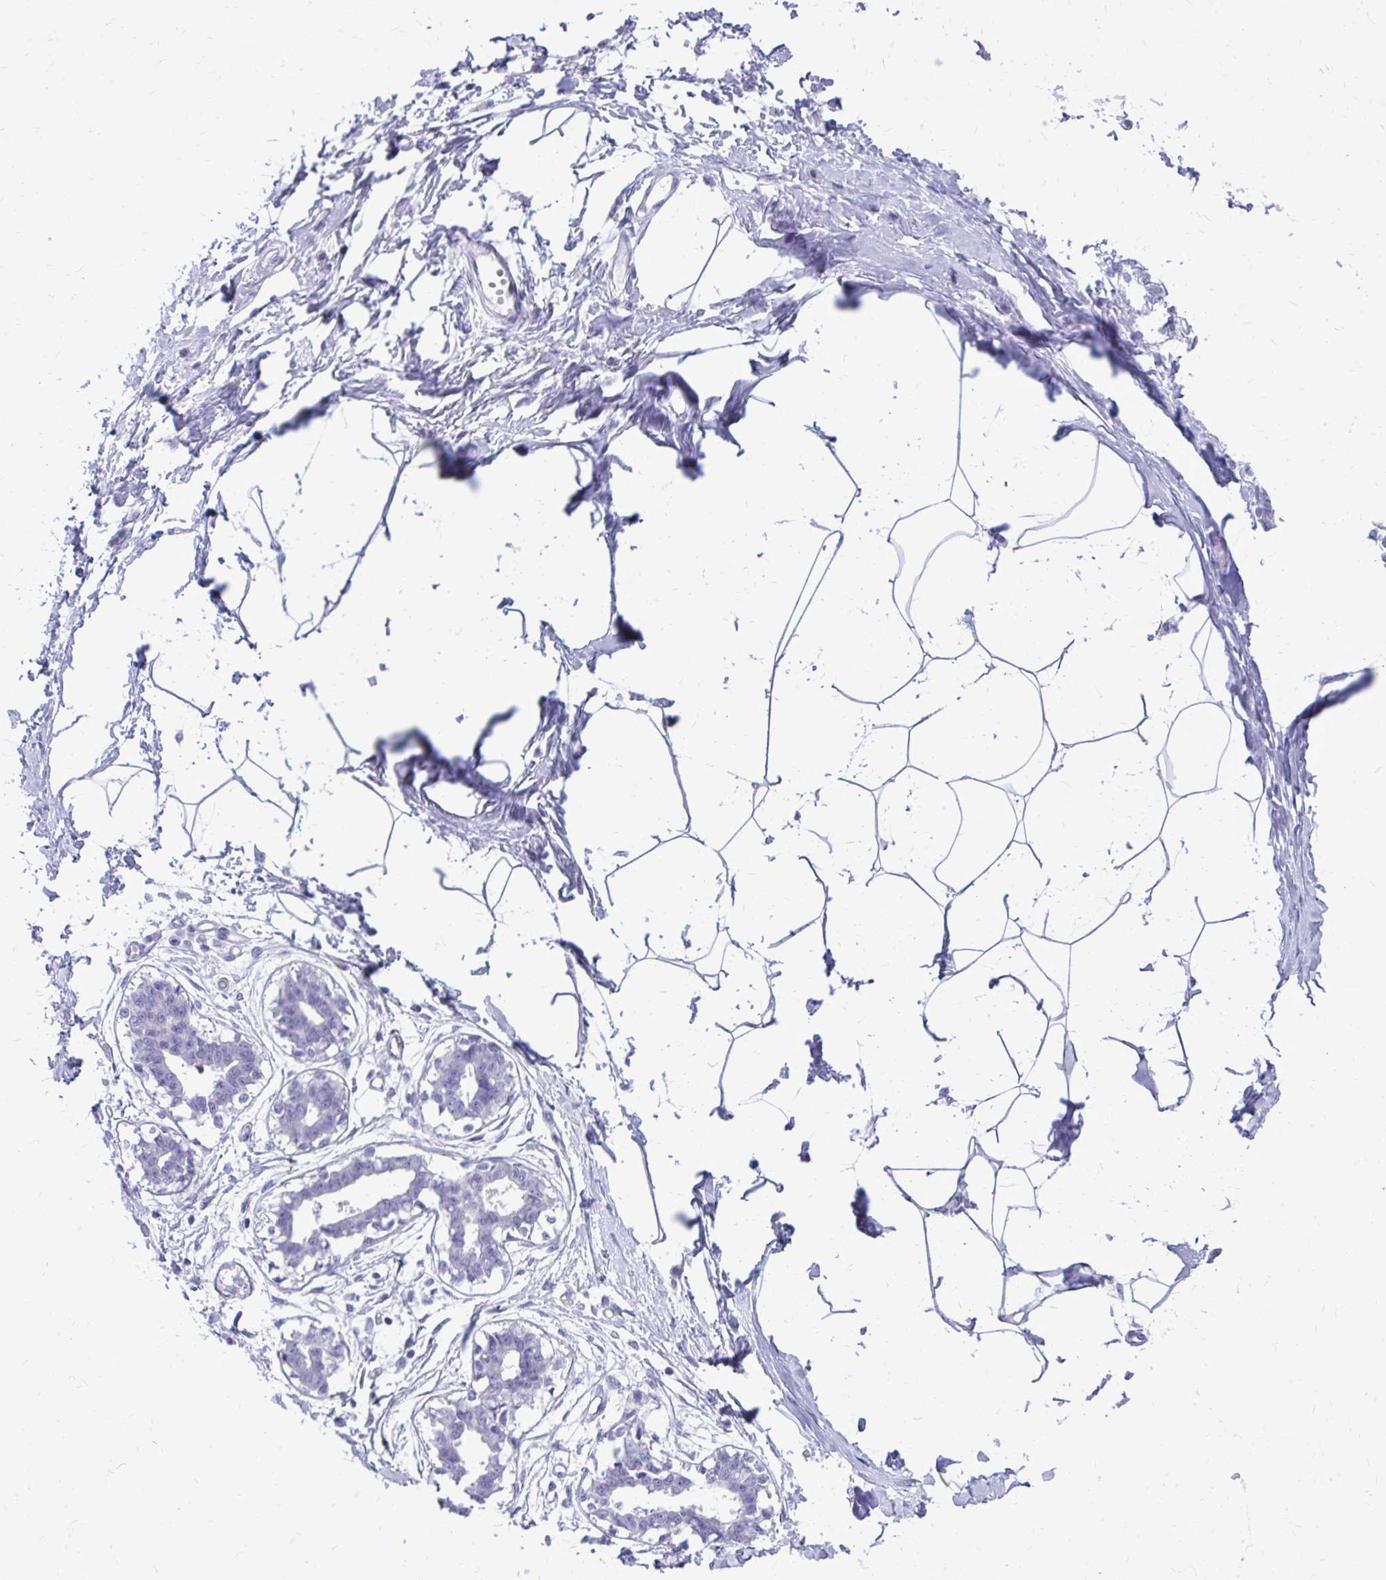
{"staining": {"intensity": "negative", "quantity": "none", "location": "none"}, "tissue": "breast", "cell_type": "Adipocytes", "image_type": "normal", "snomed": [{"axis": "morphology", "description": "Normal tissue, NOS"}, {"axis": "topography", "description": "Breast"}], "caption": "This is an IHC photomicrograph of unremarkable human breast. There is no expression in adipocytes.", "gene": "LCN15", "patient": {"sex": "female", "age": 45}}